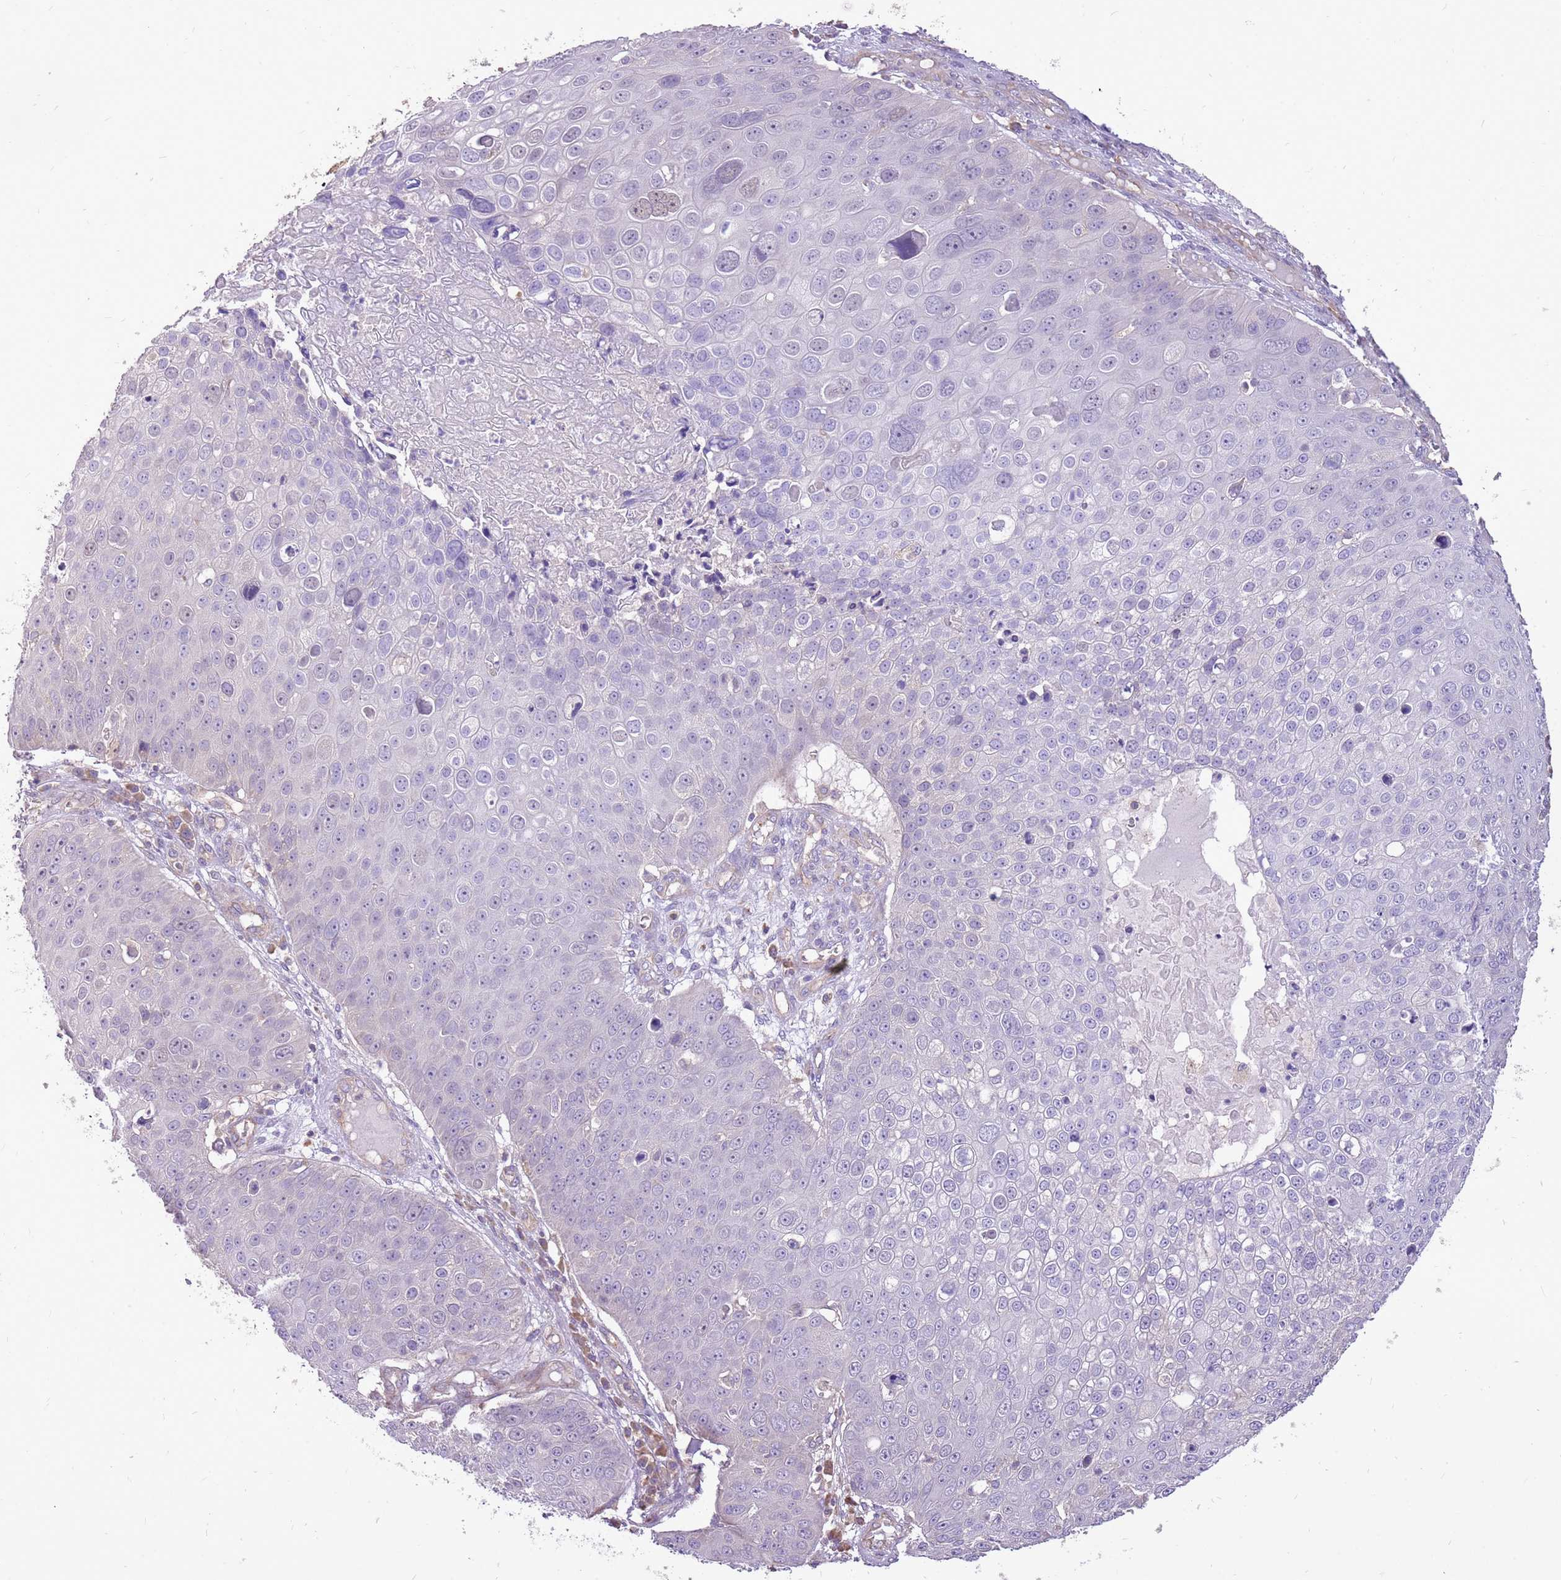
{"staining": {"intensity": "negative", "quantity": "none", "location": "none"}, "tissue": "skin cancer", "cell_type": "Tumor cells", "image_type": "cancer", "snomed": [{"axis": "morphology", "description": "Squamous cell carcinoma, NOS"}, {"axis": "topography", "description": "Skin"}], "caption": "A histopathology image of human skin squamous cell carcinoma is negative for staining in tumor cells.", "gene": "WASHC4", "patient": {"sex": "male", "age": 71}}